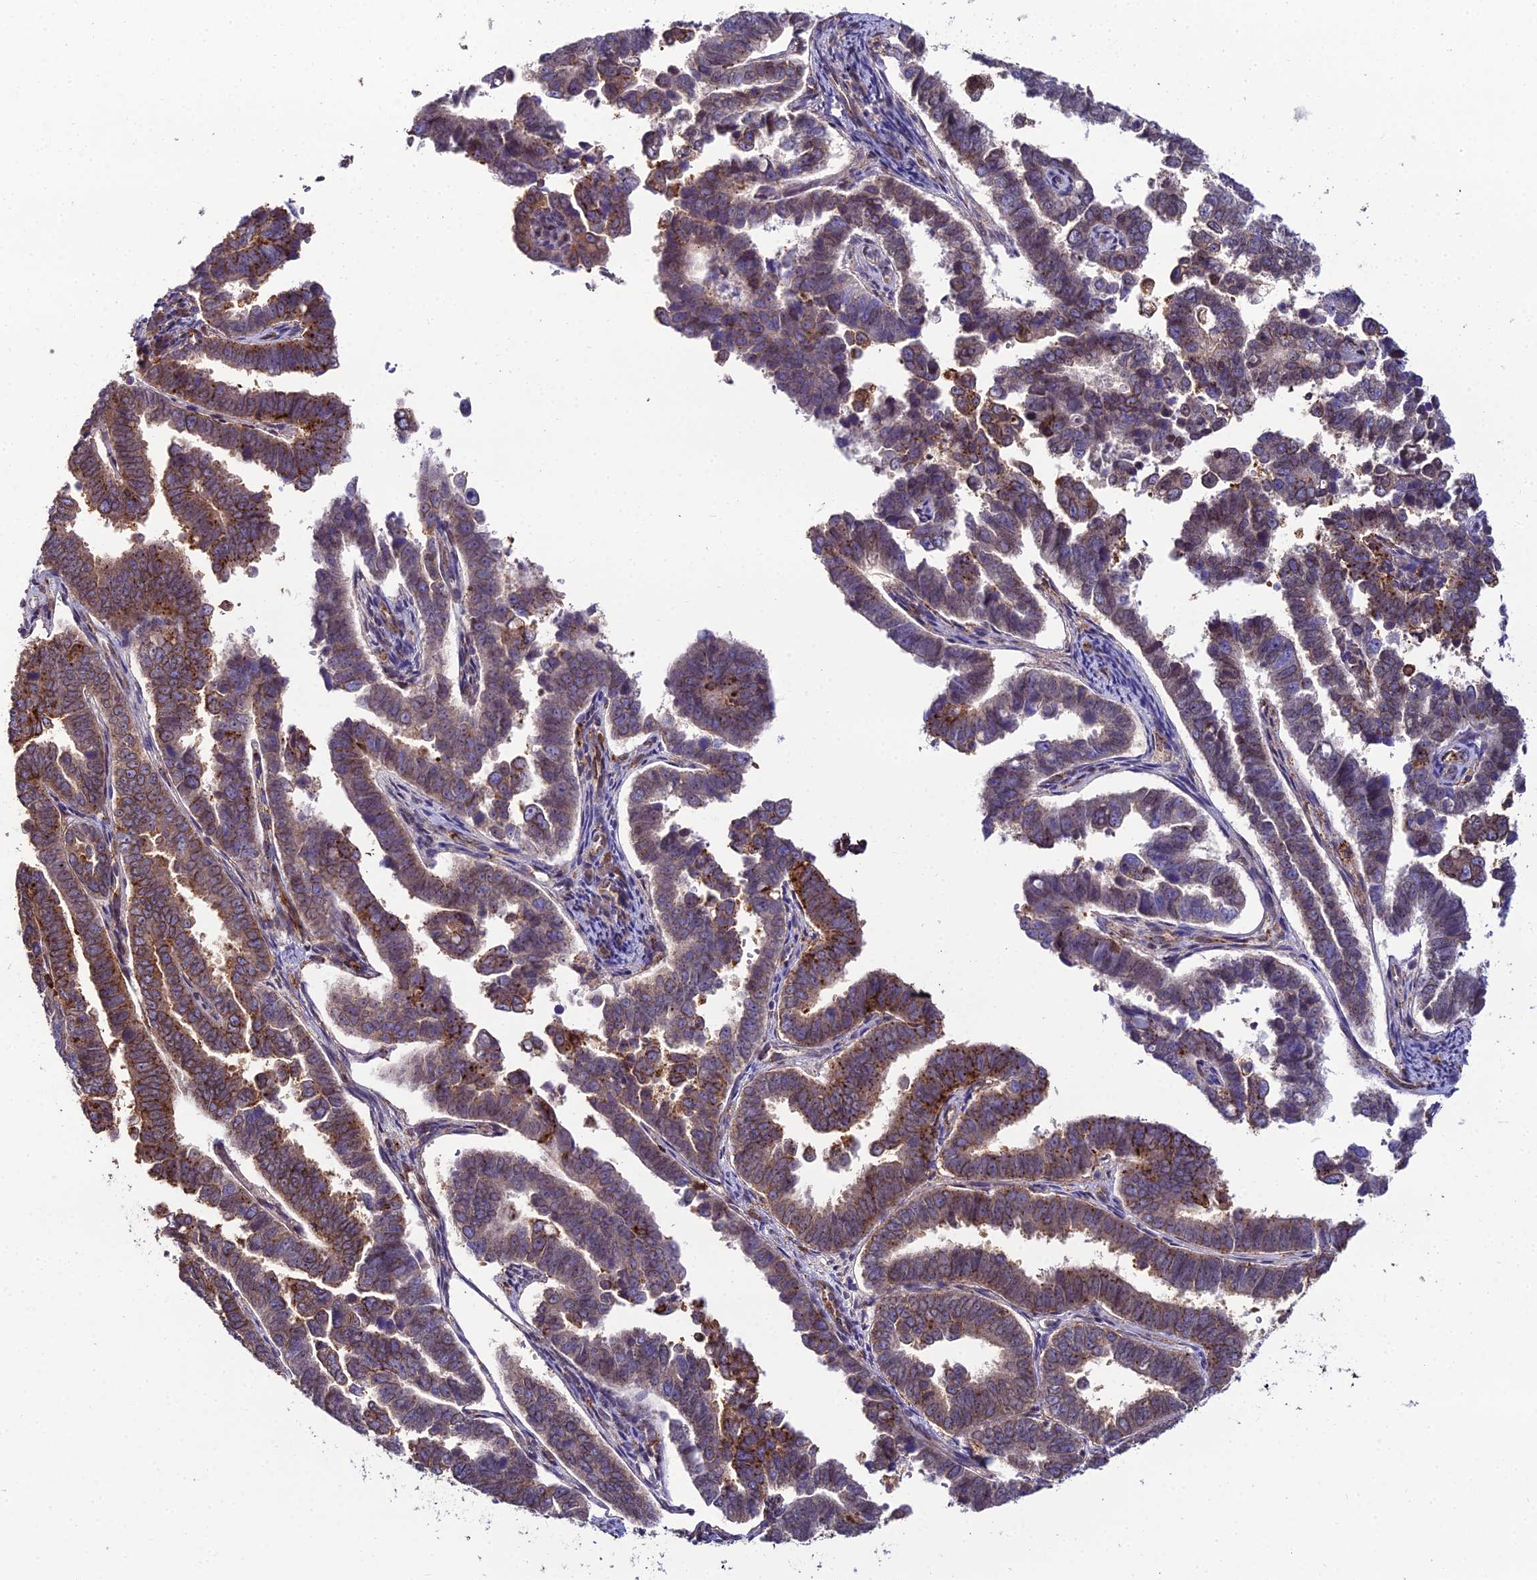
{"staining": {"intensity": "strong", "quantity": "25%-75%", "location": "cytoplasmic/membranous"}, "tissue": "endometrial cancer", "cell_type": "Tumor cells", "image_type": "cancer", "snomed": [{"axis": "morphology", "description": "Adenocarcinoma, NOS"}, {"axis": "topography", "description": "Endometrium"}], "caption": "Endometrial cancer was stained to show a protein in brown. There is high levels of strong cytoplasmic/membranous positivity in about 25%-75% of tumor cells. The staining was performed using DAB (3,3'-diaminobenzidine) to visualize the protein expression in brown, while the nuclei were stained in blue with hematoxylin (Magnification: 20x).", "gene": "DDX19A", "patient": {"sex": "female", "age": 75}}